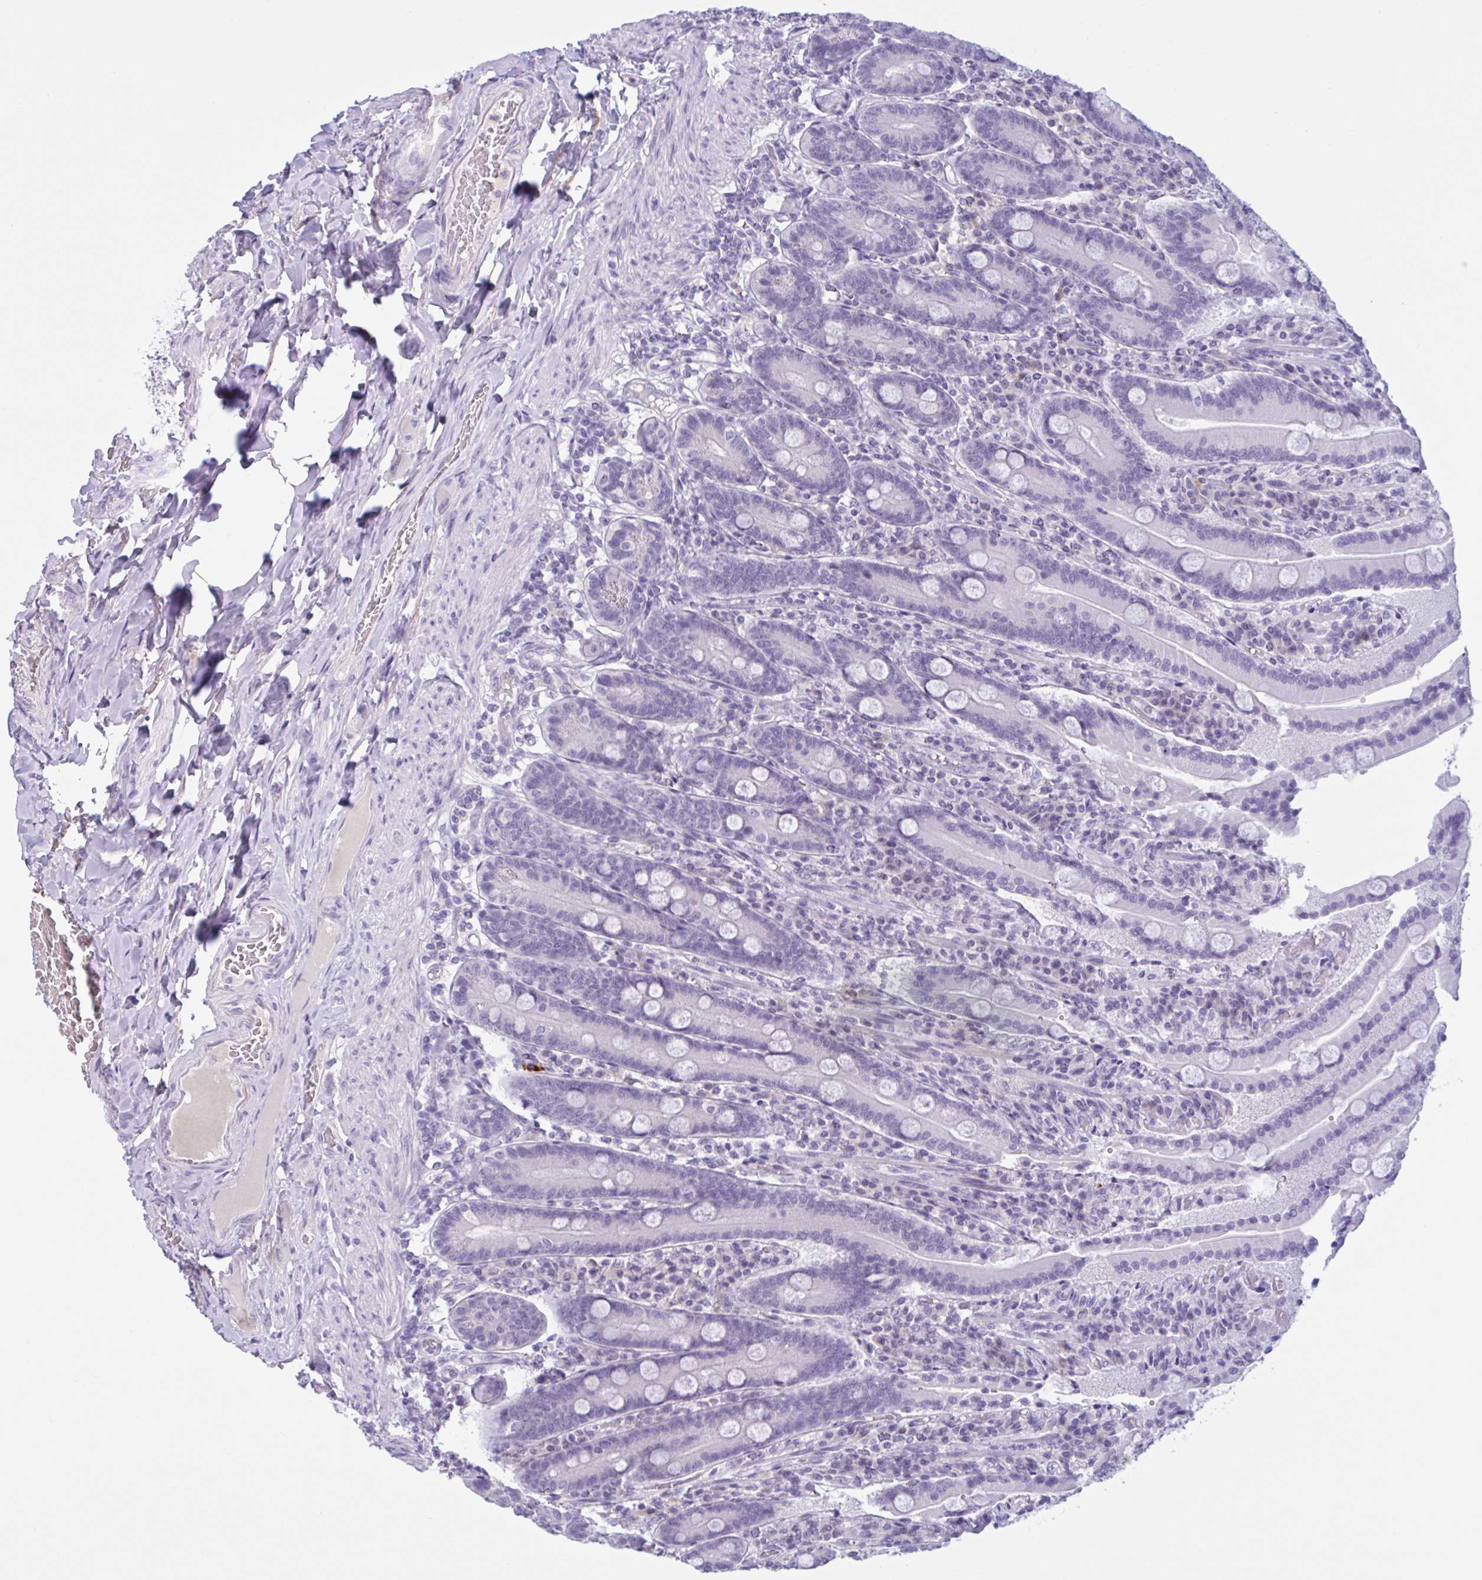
{"staining": {"intensity": "negative", "quantity": "none", "location": "none"}, "tissue": "duodenum", "cell_type": "Glandular cells", "image_type": "normal", "snomed": [{"axis": "morphology", "description": "Normal tissue, NOS"}, {"axis": "topography", "description": "Duodenum"}], "caption": "Immunohistochemical staining of benign duodenum exhibits no significant expression in glandular cells. (DAB immunohistochemistry with hematoxylin counter stain).", "gene": "WNT9B", "patient": {"sex": "female", "age": 62}}